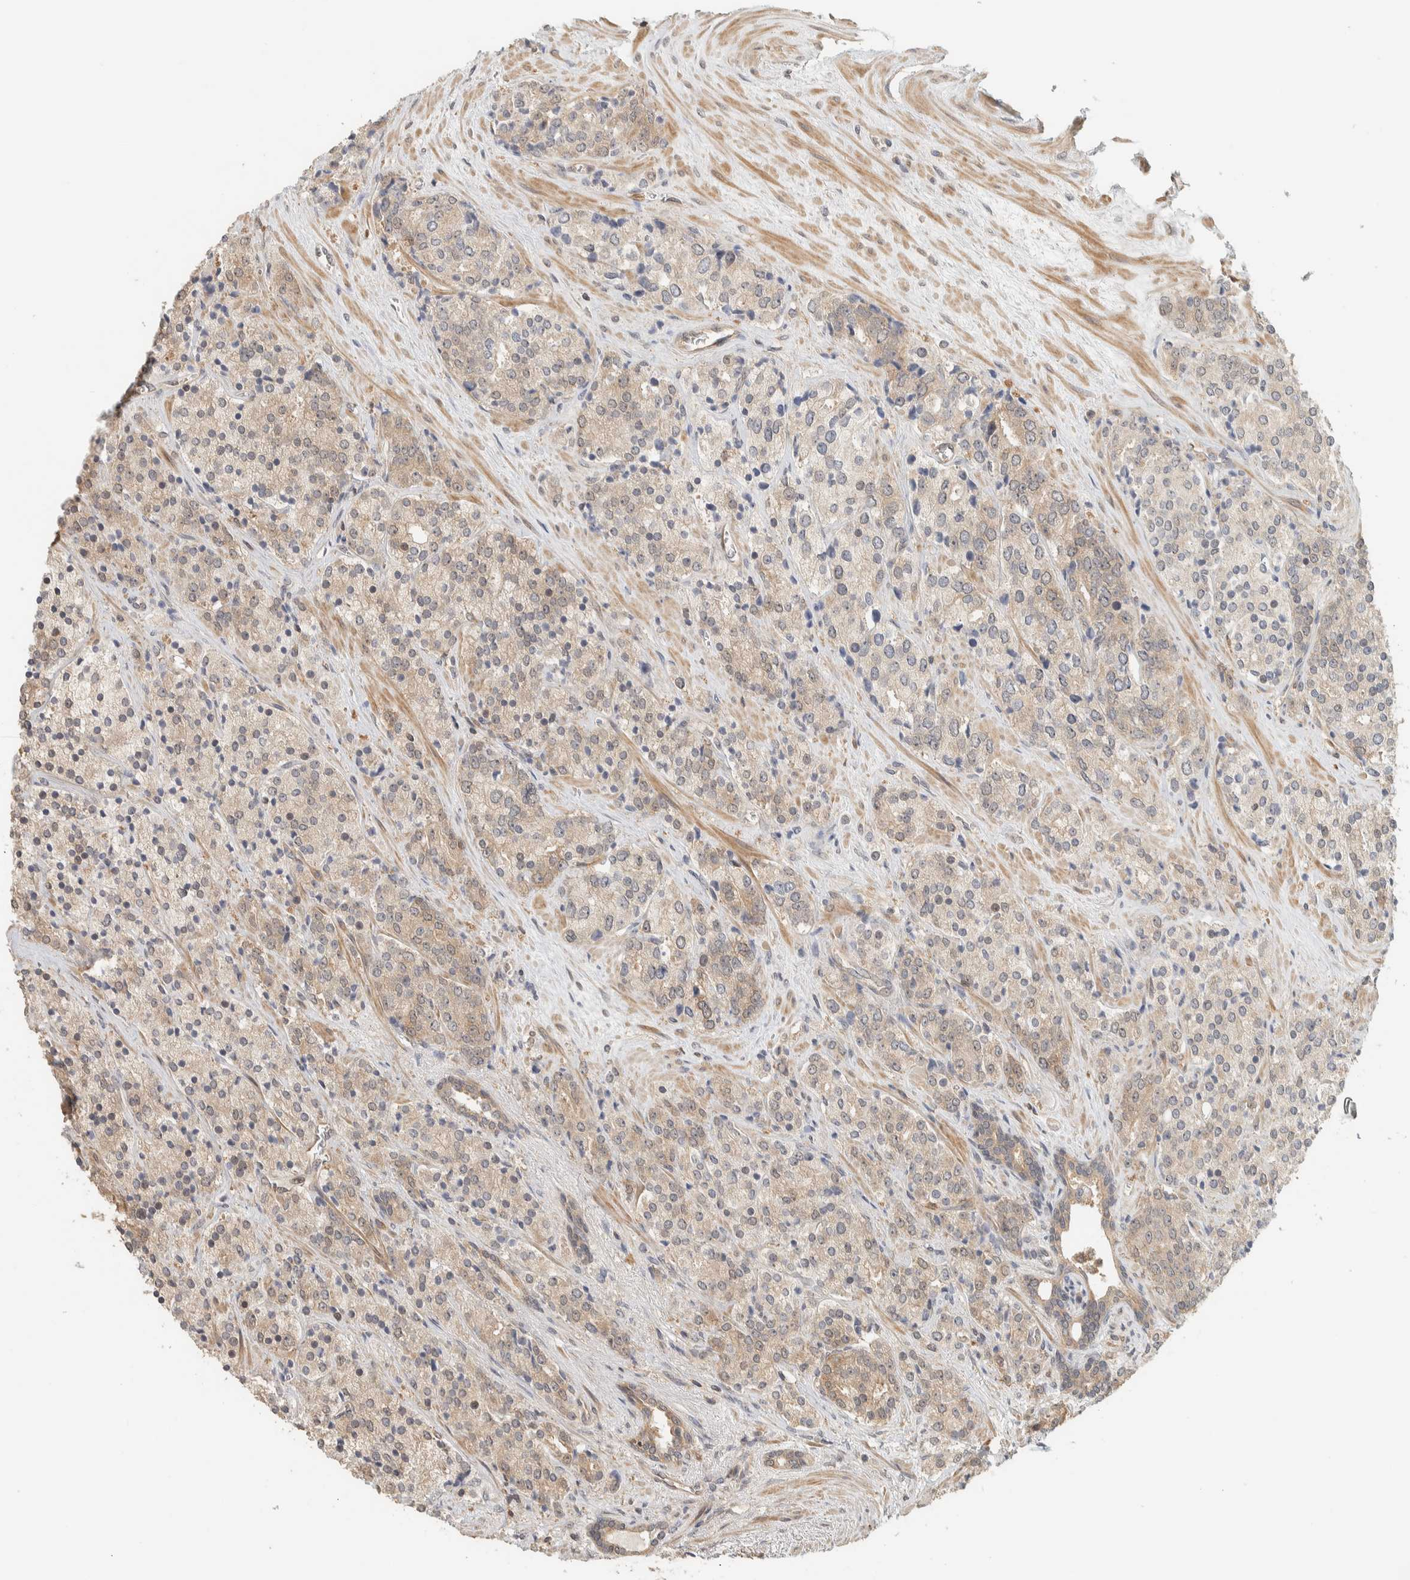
{"staining": {"intensity": "weak", "quantity": ">75%", "location": "cytoplasmic/membranous"}, "tissue": "prostate cancer", "cell_type": "Tumor cells", "image_type": "cancer", "snomed": [{"axis": "morphology", "description": "Adenocarcinoma, High grade"}, {"axis": "topography", "description": "Prostate"}], "caption": "A brown stain shows weak cytoplasmic/membranous positivity of a protein in human prostate high-grade adenocarcinoma tumor cells.", "gene": "ADSS2", "patient": {"sex": "male", "age": 71}}